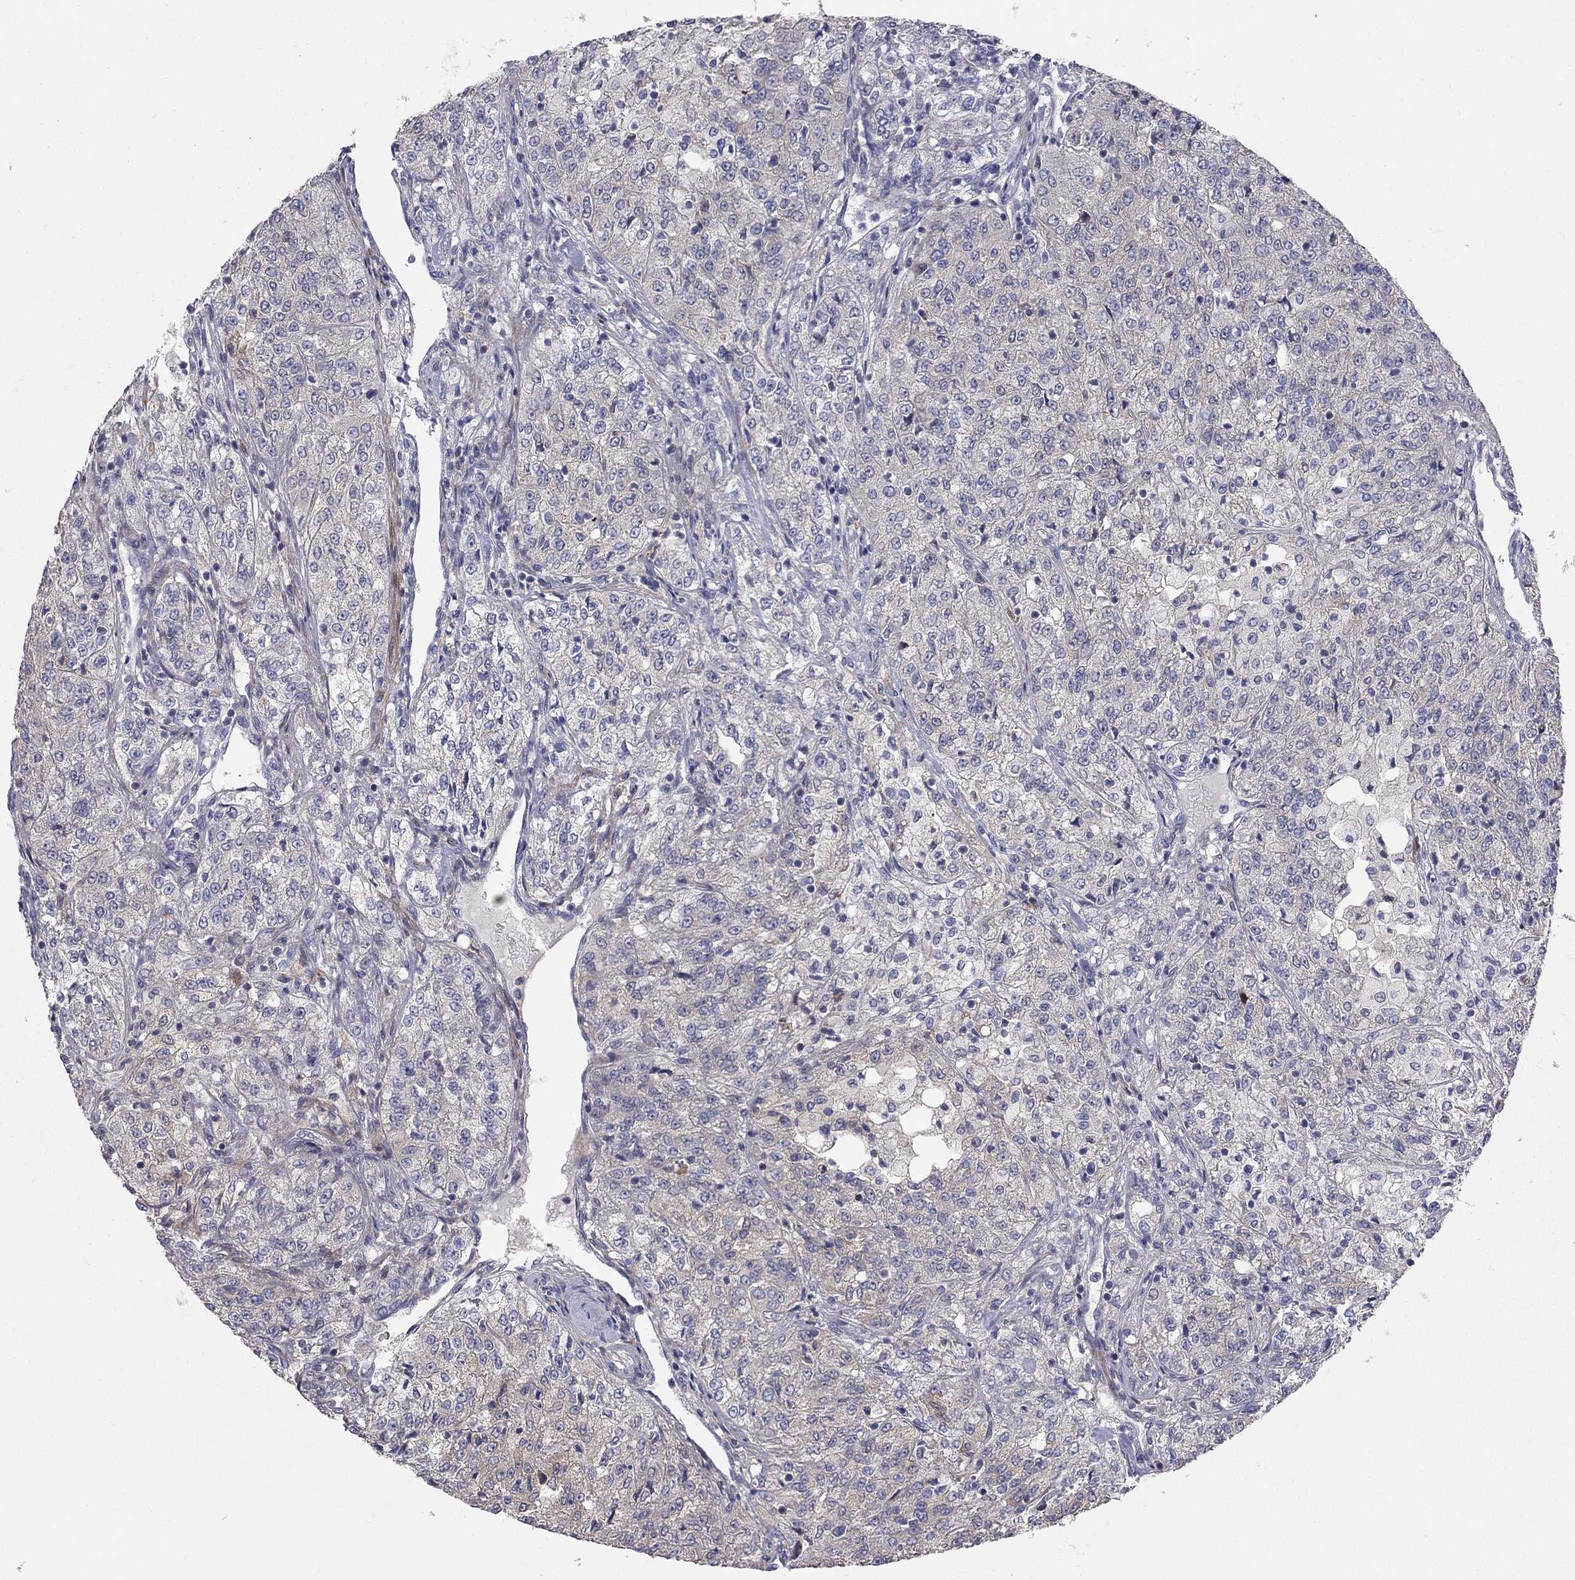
{"staining": {"intensity": "weak", "quantity": "<25%", "location": "cytoplasmic/membranous"}, "tissue": "renal cancer", "cell_type": "Tumor cells", "image_type": "cancer", "snomed": [{"axis": "morphology", "description": "Adenocarcinoma, NOS"}, {"axis": "topography", "description": "Kidney"}], "caption": "Immunohistochemistry of renal cancer (adenocarcinoma) demonstrates no positivity in tumor cells. Nuclei are stained in blue.", "gene": "KANSL1L", "patient": {"sex": "female", "age": 63}}